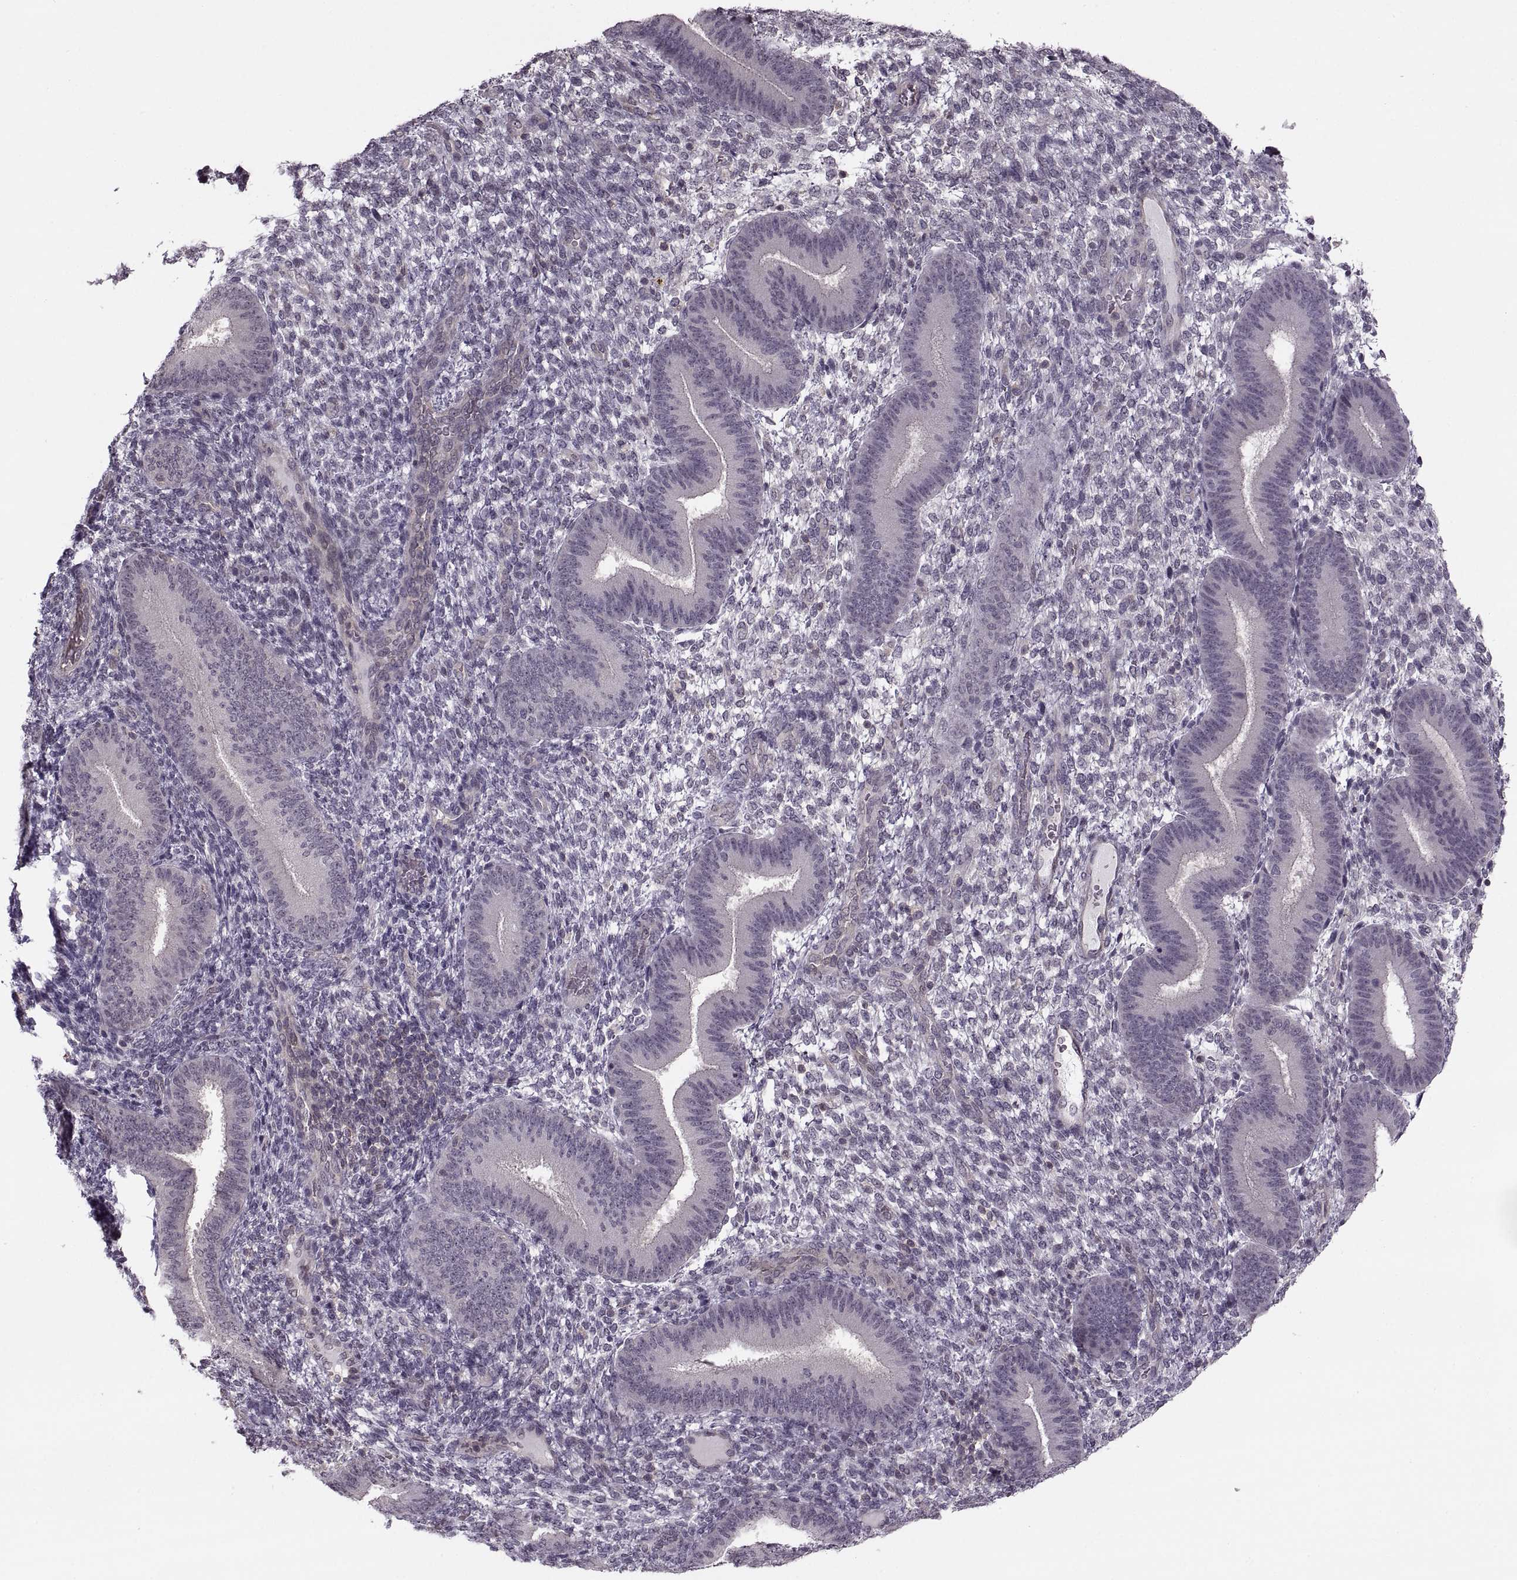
{"staining": {"intensity": "negative", "quantity": "none", "location": "none"}, "tissue": "endometrium", "cell_type": "Cells in endometrial stroma", "image_type": "normal", "snomed": [{"axis": "morphology", "description": "Normal tissue, NOS"}, {"axis": "topography", "description": "Endometrium"}], "caption": "Immunohistochemical staining of normal endometrium exhibits no significant staining in cells in endometrial stroma. (Brightfield microscopy of DAB (3,3'-diaminobenzidine) immunohistochemistry at high magnification).", "gene": "LUZP2", "patient": {"sex": "female", "age": 39}}